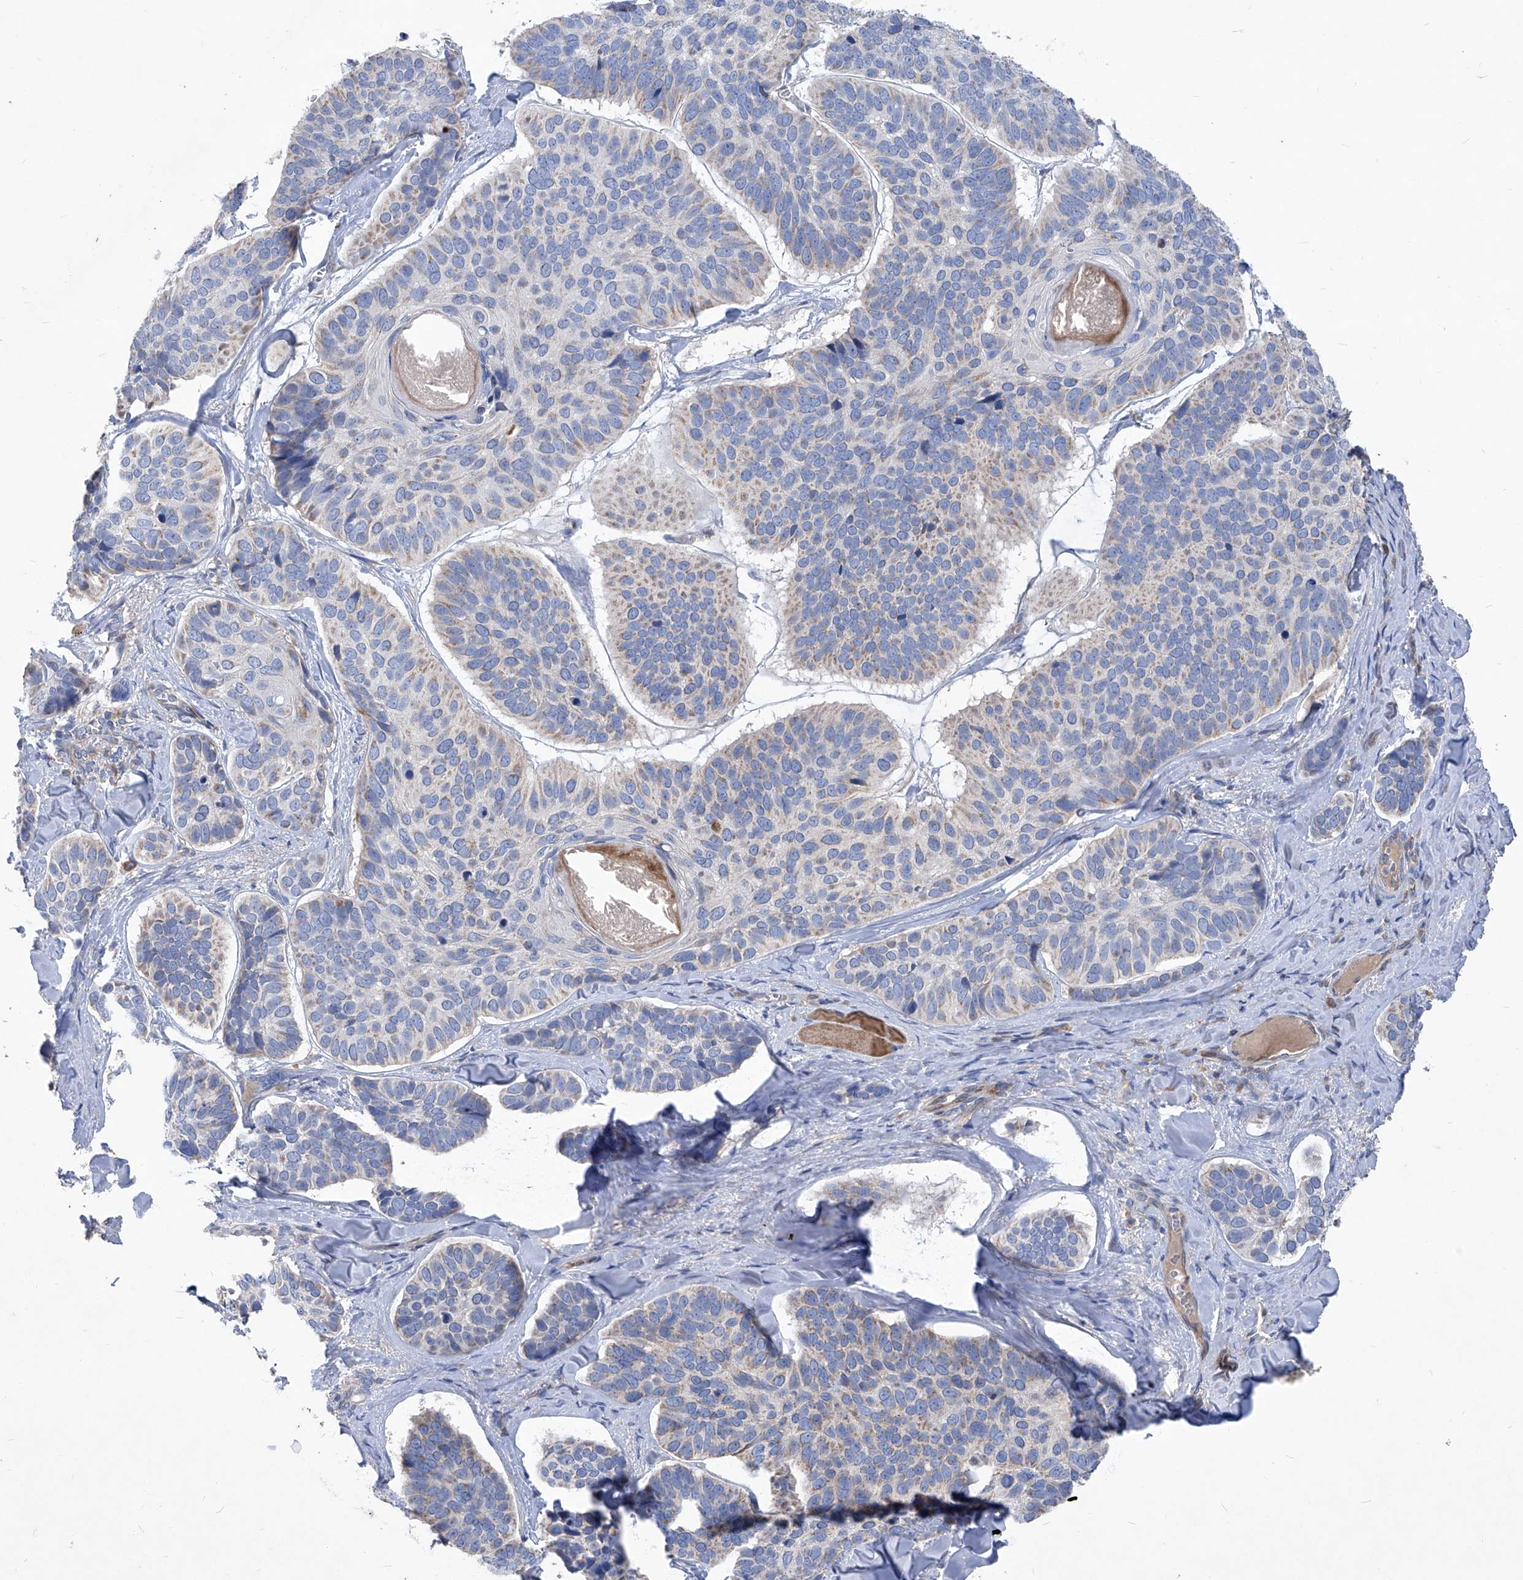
{"staining": {"intensity": "weak", "quantity": "<25%", "location": "cytoplasmic/membranous"}, "tissue": "skin cancer", "cell_type": "Tumor cells", "image_type": "cancer", "snomed": [{"axis": "morphology", "description": "Basal cell carcinoma"}, {"axis": "topography", "description": "Skin"}], "caption": "Immunohistochemical staining of human skin cancer (basal cell carcinoma) demonstrates no significant positivity in tumor cells. (Stains: DAB (3,3'-diaminobenzidine) IHC with hematoxylin counter stain, Microscopy: brightfield microscopy at high magnification).", "gene": "EPHA8", "patient": {"sex": "male", "age": 62}}